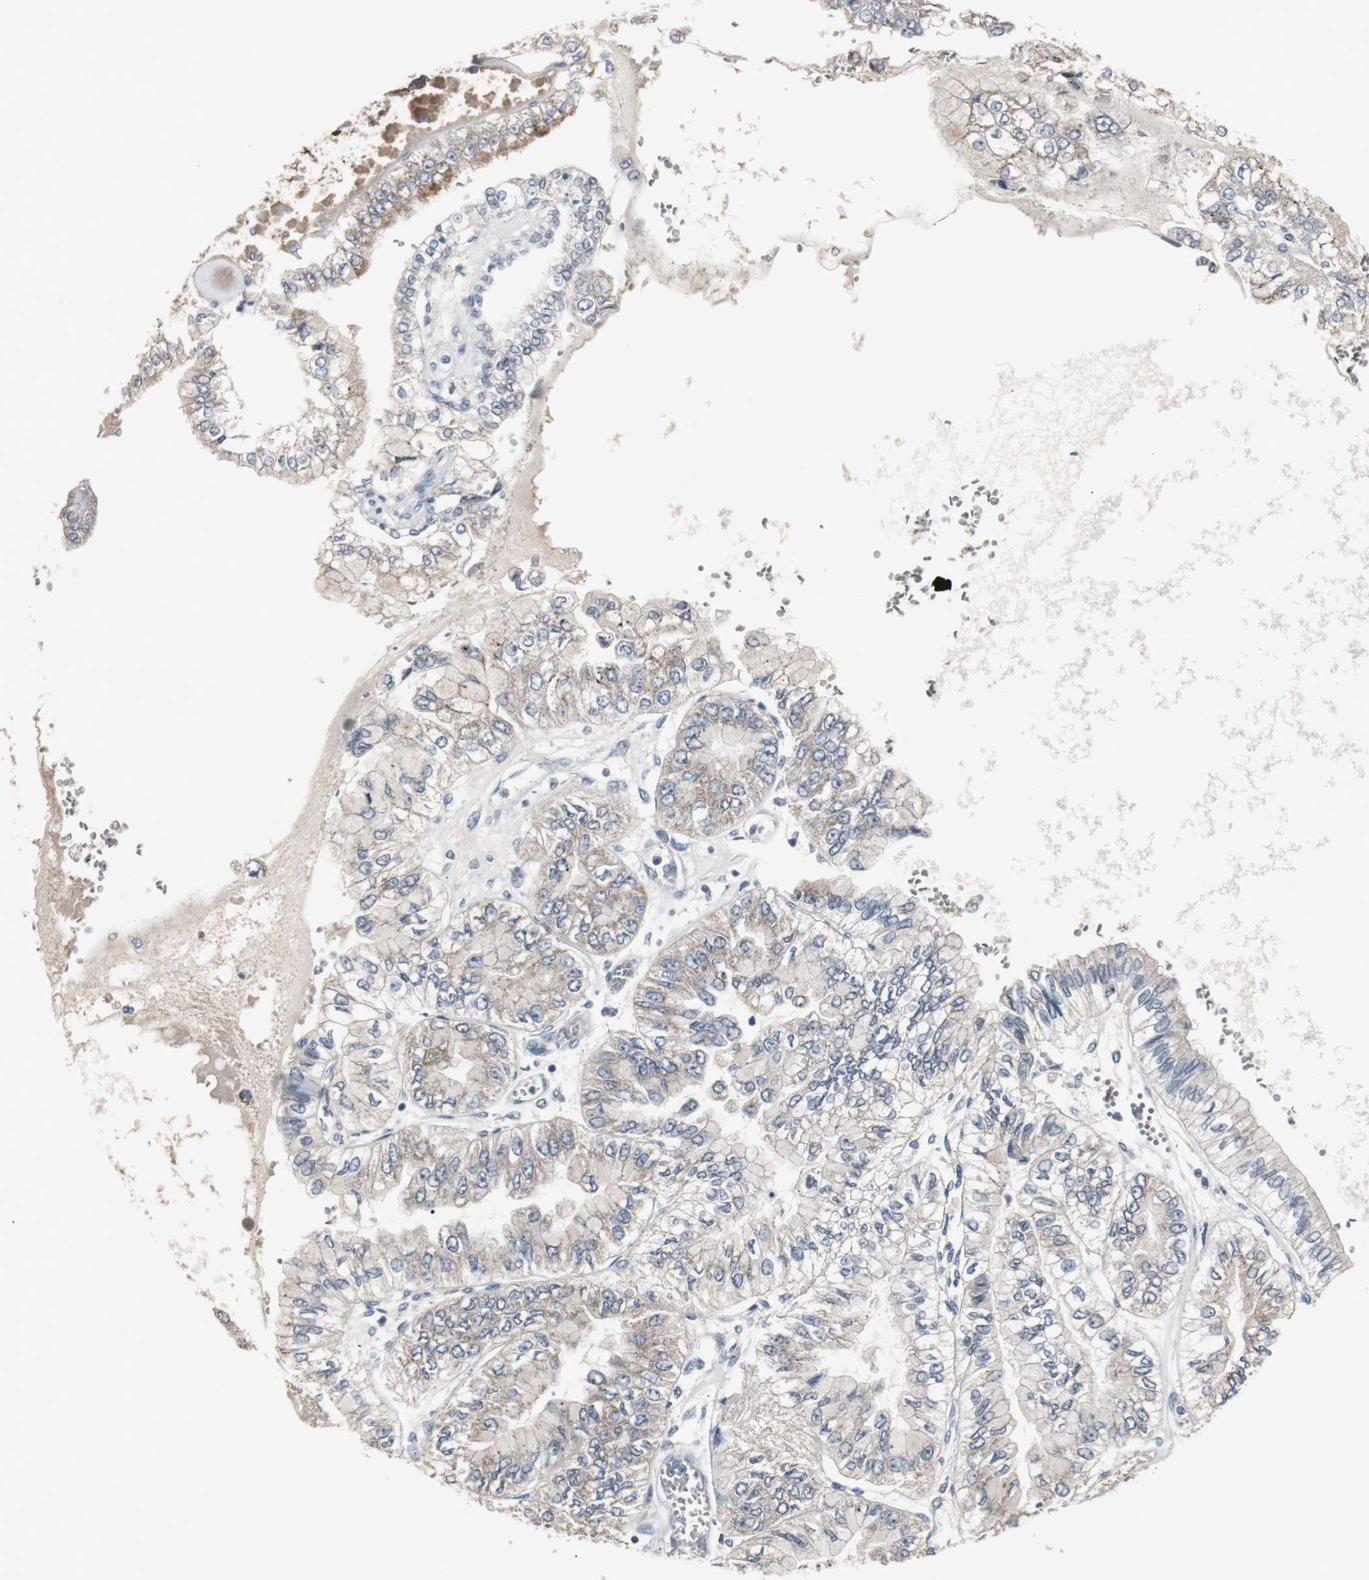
{"staining": {"intensity": "weak", "quantity": "25%-75%", "location": "cytoplasmic/membranous"}, "tissue": "liver cancer", "cell_type": "Tumor cells", "image_type": "cancer", "snomed": [{"axis": "morphology", "description": "Cholangiocarcinoma"}, {"axis": "topography", "description": "Liver"}], "caption": "DAB (3,3'-diaminobenzidine) immunohistochemical staining of liver cancer (cholangiocarcinoma) shows weak cytoplasmic/membranous protein positivity in approximately 25%-75% of tumor cells.", "gene": "ACAA1", "patient": {"sex": "female", "age": 79}}